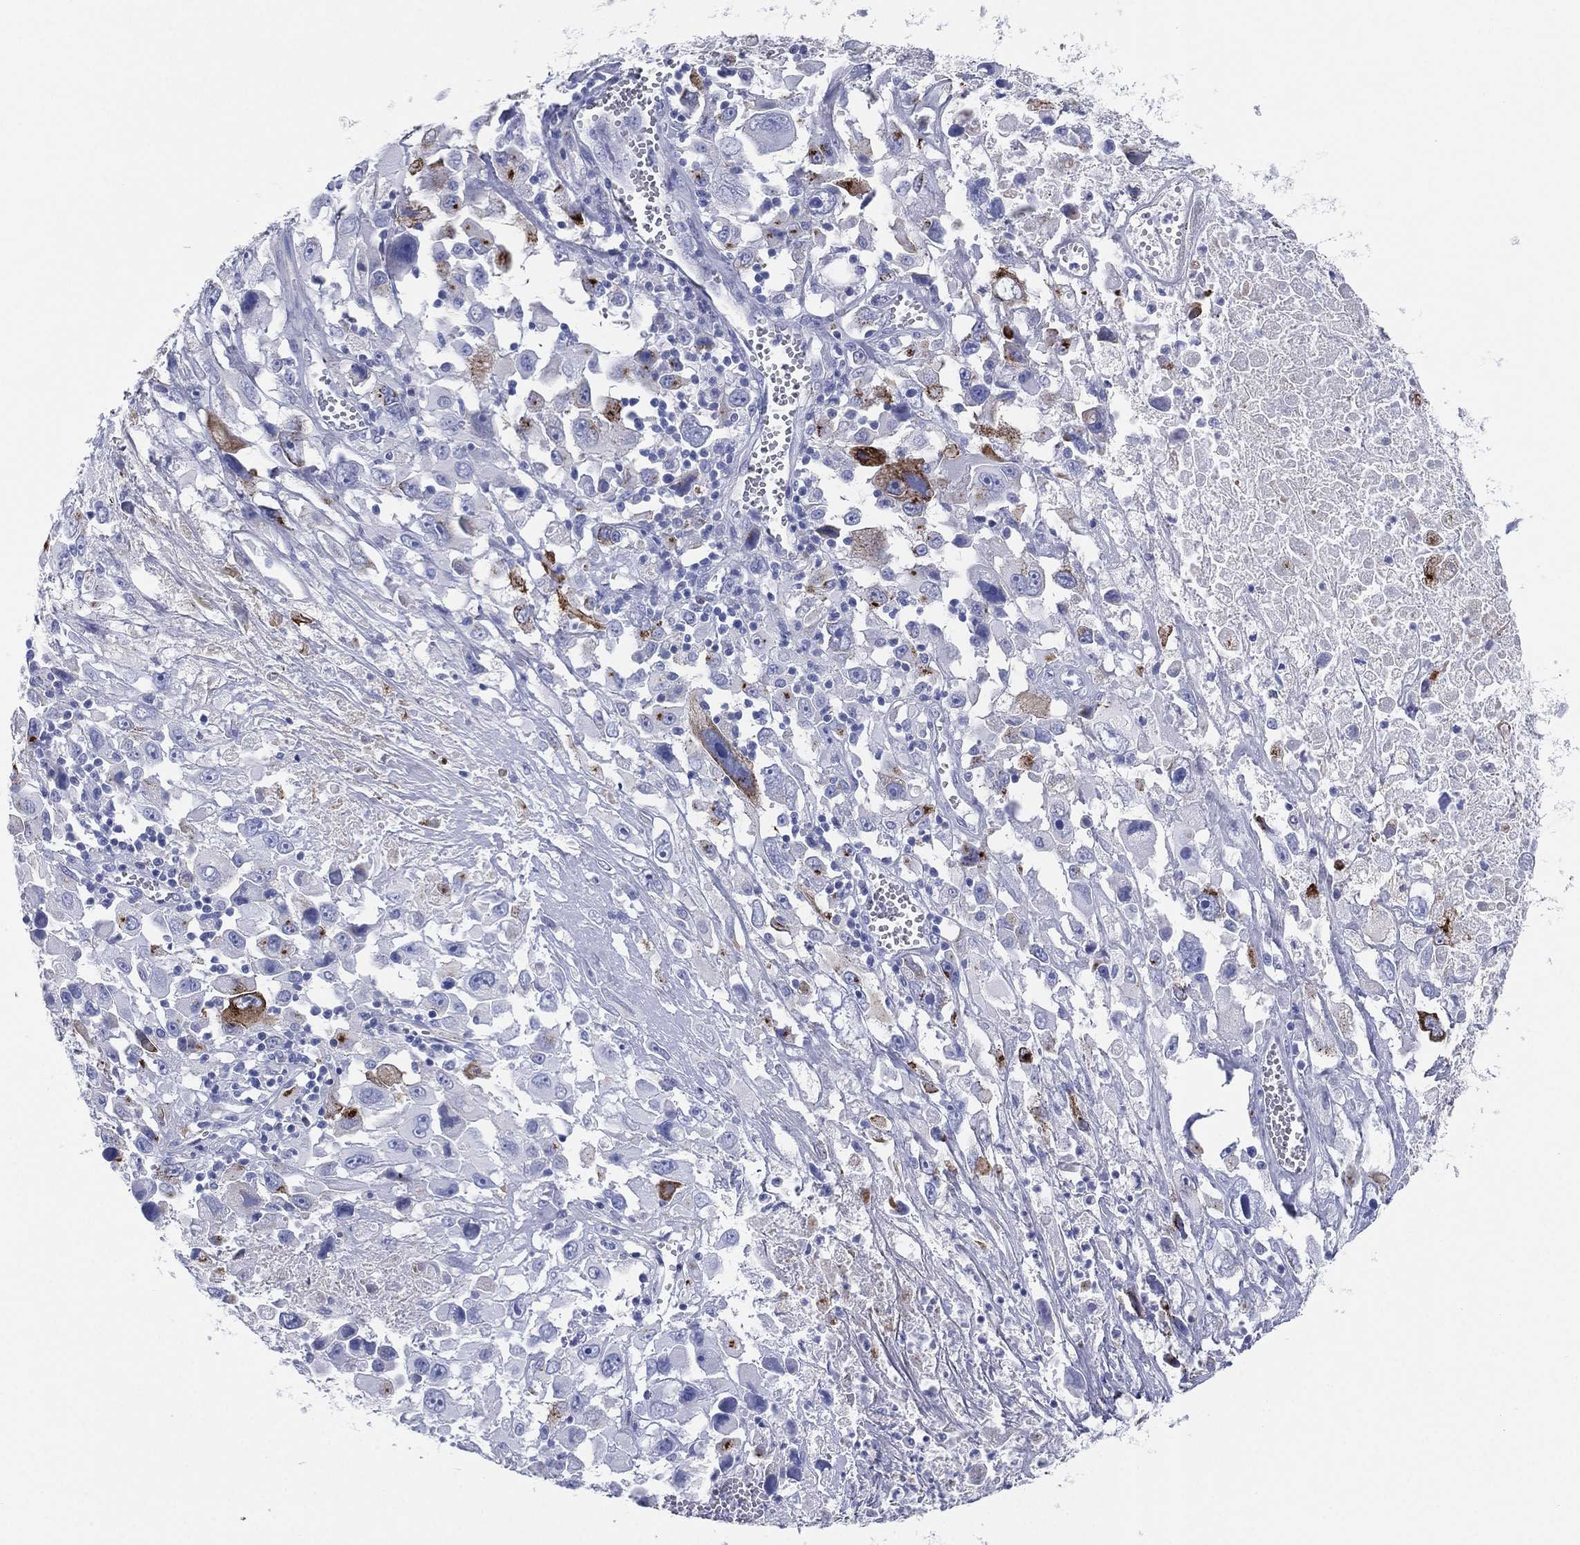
{"staining": {"intensity": "strong", "quantity": "<25%", "location": "cytoplasmic/membranous"}, "tissue": "melanoma", "cell_type": "Tumor cells", "image_type": "cancer", "snomed": [{"axis": "morphology", "description": "Malignant melanoma, Metastatic site"}, {"axis": "topography", "description": "Soft tissue"}], "caption": "Melanoma was stained to show a protein in brown. There is medium levels of strong cytoplasmic/membranous staining in about <25% of tumor cells.", "gene": "CD79A", "patient": {"sex": "male", "age": 50}}